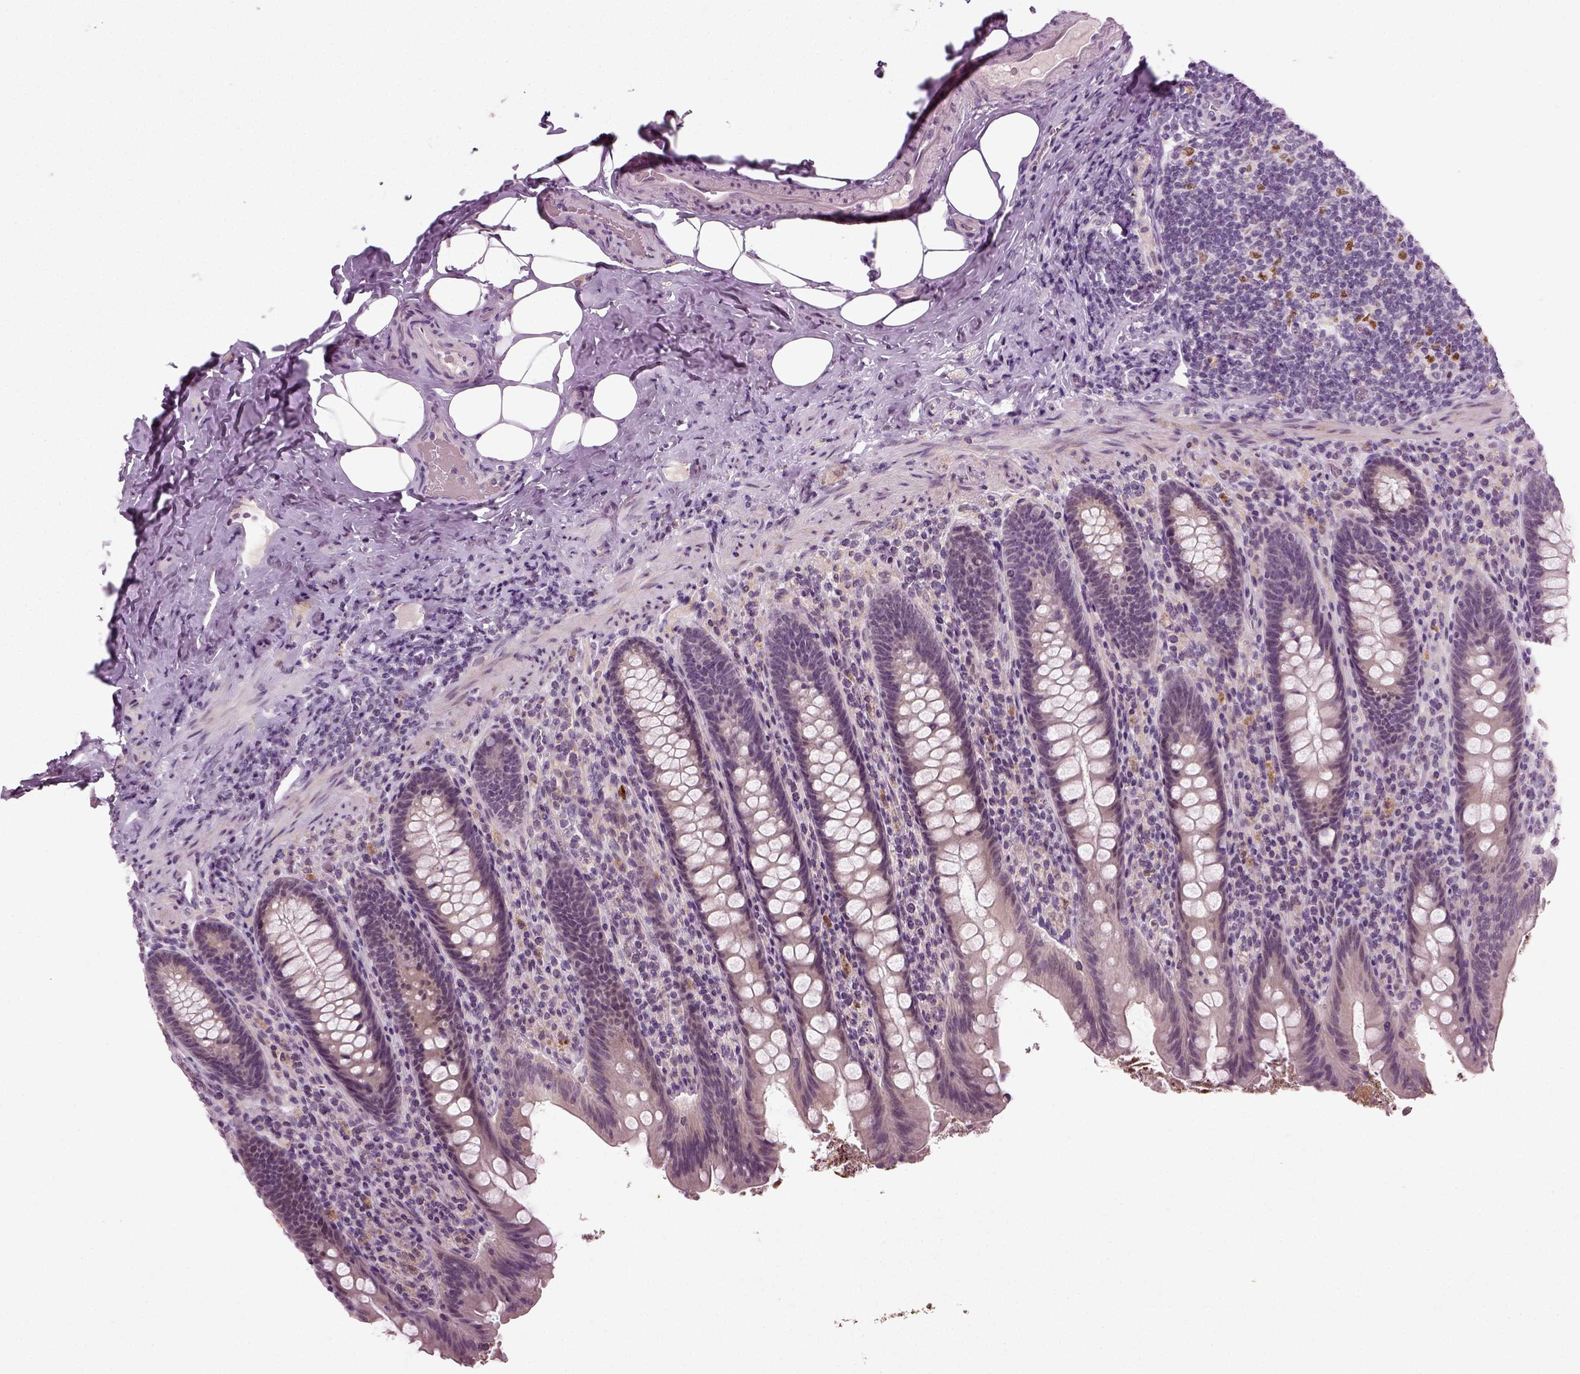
{"staining": {"intensity": "negative", "quantity": "none", "location": "none"}, "tissue": "appendix", "cell_type": "Glandular cells", "image_type": "normal", "snomed": [{"axis": "morphology", "description": "Normal tissue, NOS"}, {"axis": "topography", "description": "Appendix"}], "caption": "Immunohistochemistry of normal appendix reveals no expression in glandular cells.", "gene": "SYNGAP1", "patient": {"sex": "male", "age": 45}}